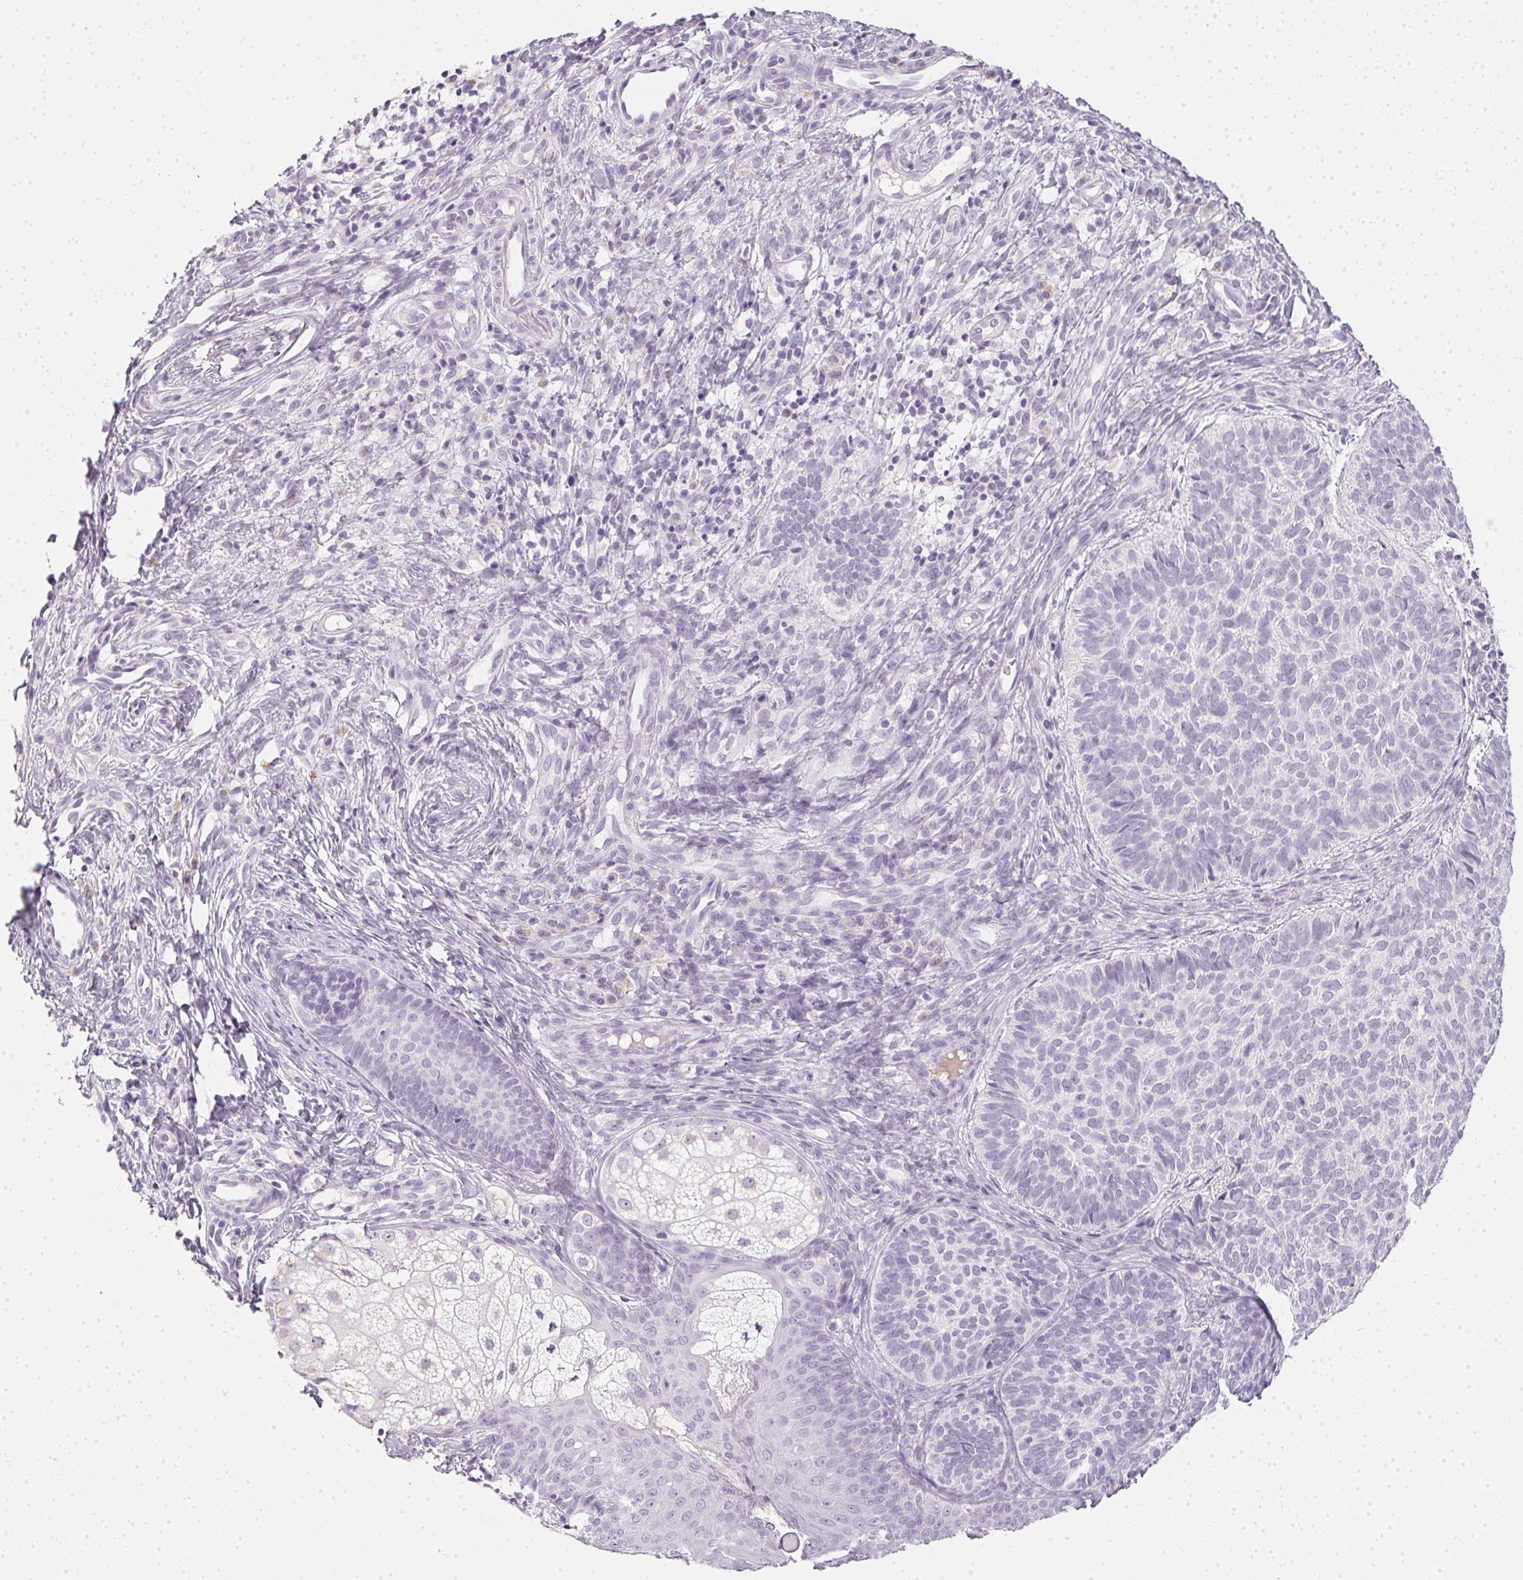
{"staining": {"intensity": "negative", "quantity": "none", "location": "none"}, "tissue": "skin cancer", "cell_type": "Tumor cells", "image_type": "cancer", "snomed": [{"axis": "morphology", "description": "Basal cell carcinoma"}, {"axis": "topography", "description": "Skin"}], "caption": "Tumor cells show no significant staining in skin basal cell carcinoma.", "gene": "TMEM72", "patient": {"sex": "male", "age": 57}}